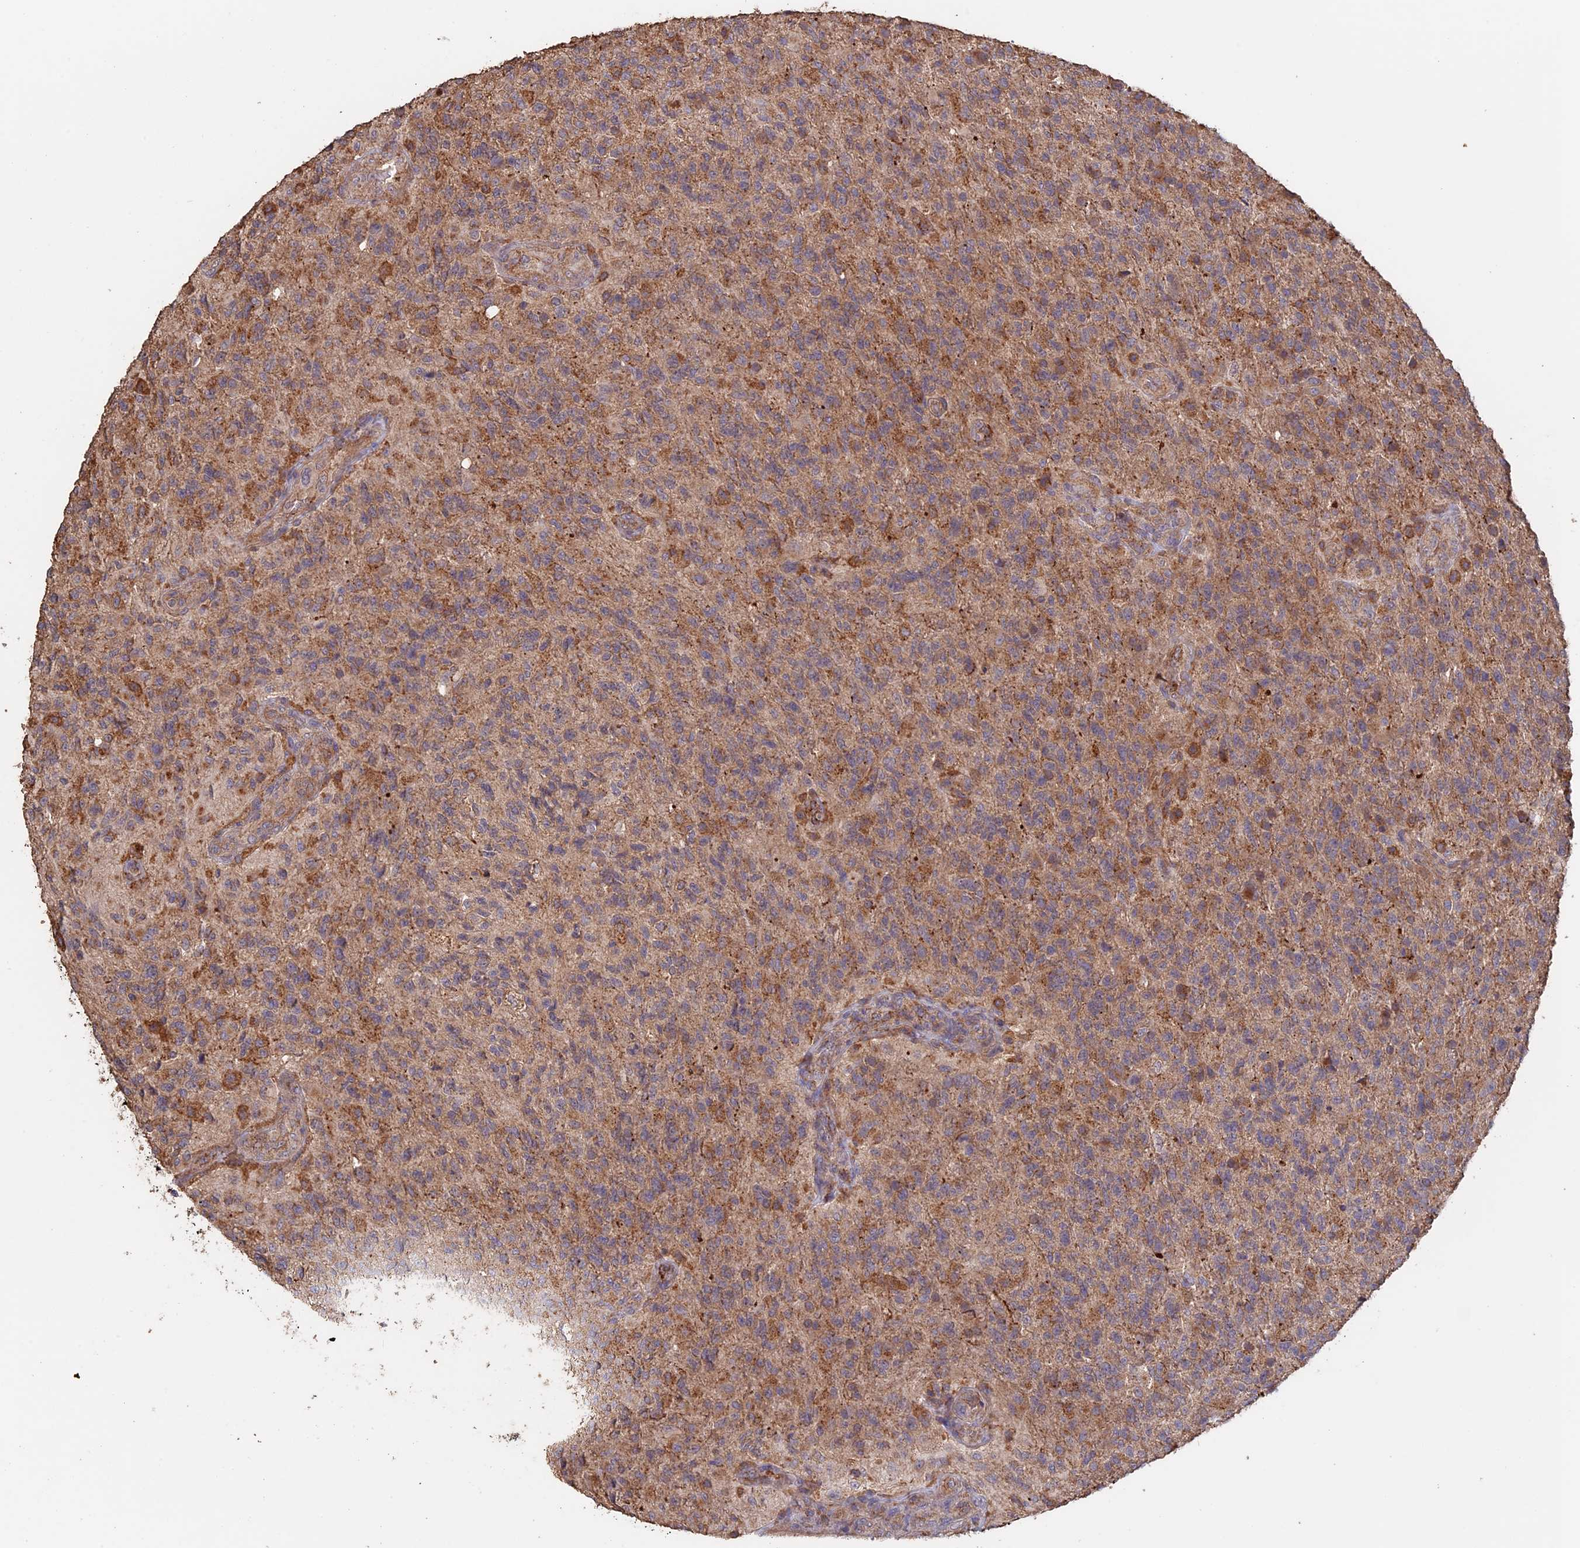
{"staining": {"intensity": "weak", "quantity": "25%-75%", "location": "cytoplasmic/membranous"}, "tissue": "glioma", "cell_type": "Tumor cells", "image_type": "cancer", "snomed": [{"axis": "morphology", "description": "Glioma, malignant, High grade"}, {"axis": "topography", "description": "Brain"}], "caption": "The photomicrograph demonstrates a brown stain indicating the presence of a protein in the cytoplasmic/membranous of tumor cells in glioma. The staining is performed using DAB brown chromogen to label protein expression. The nuclei are counter-stained blue using hematoxylin.", "gene": "PIGQ", "patient": {"sex": "male", "age": 56}}